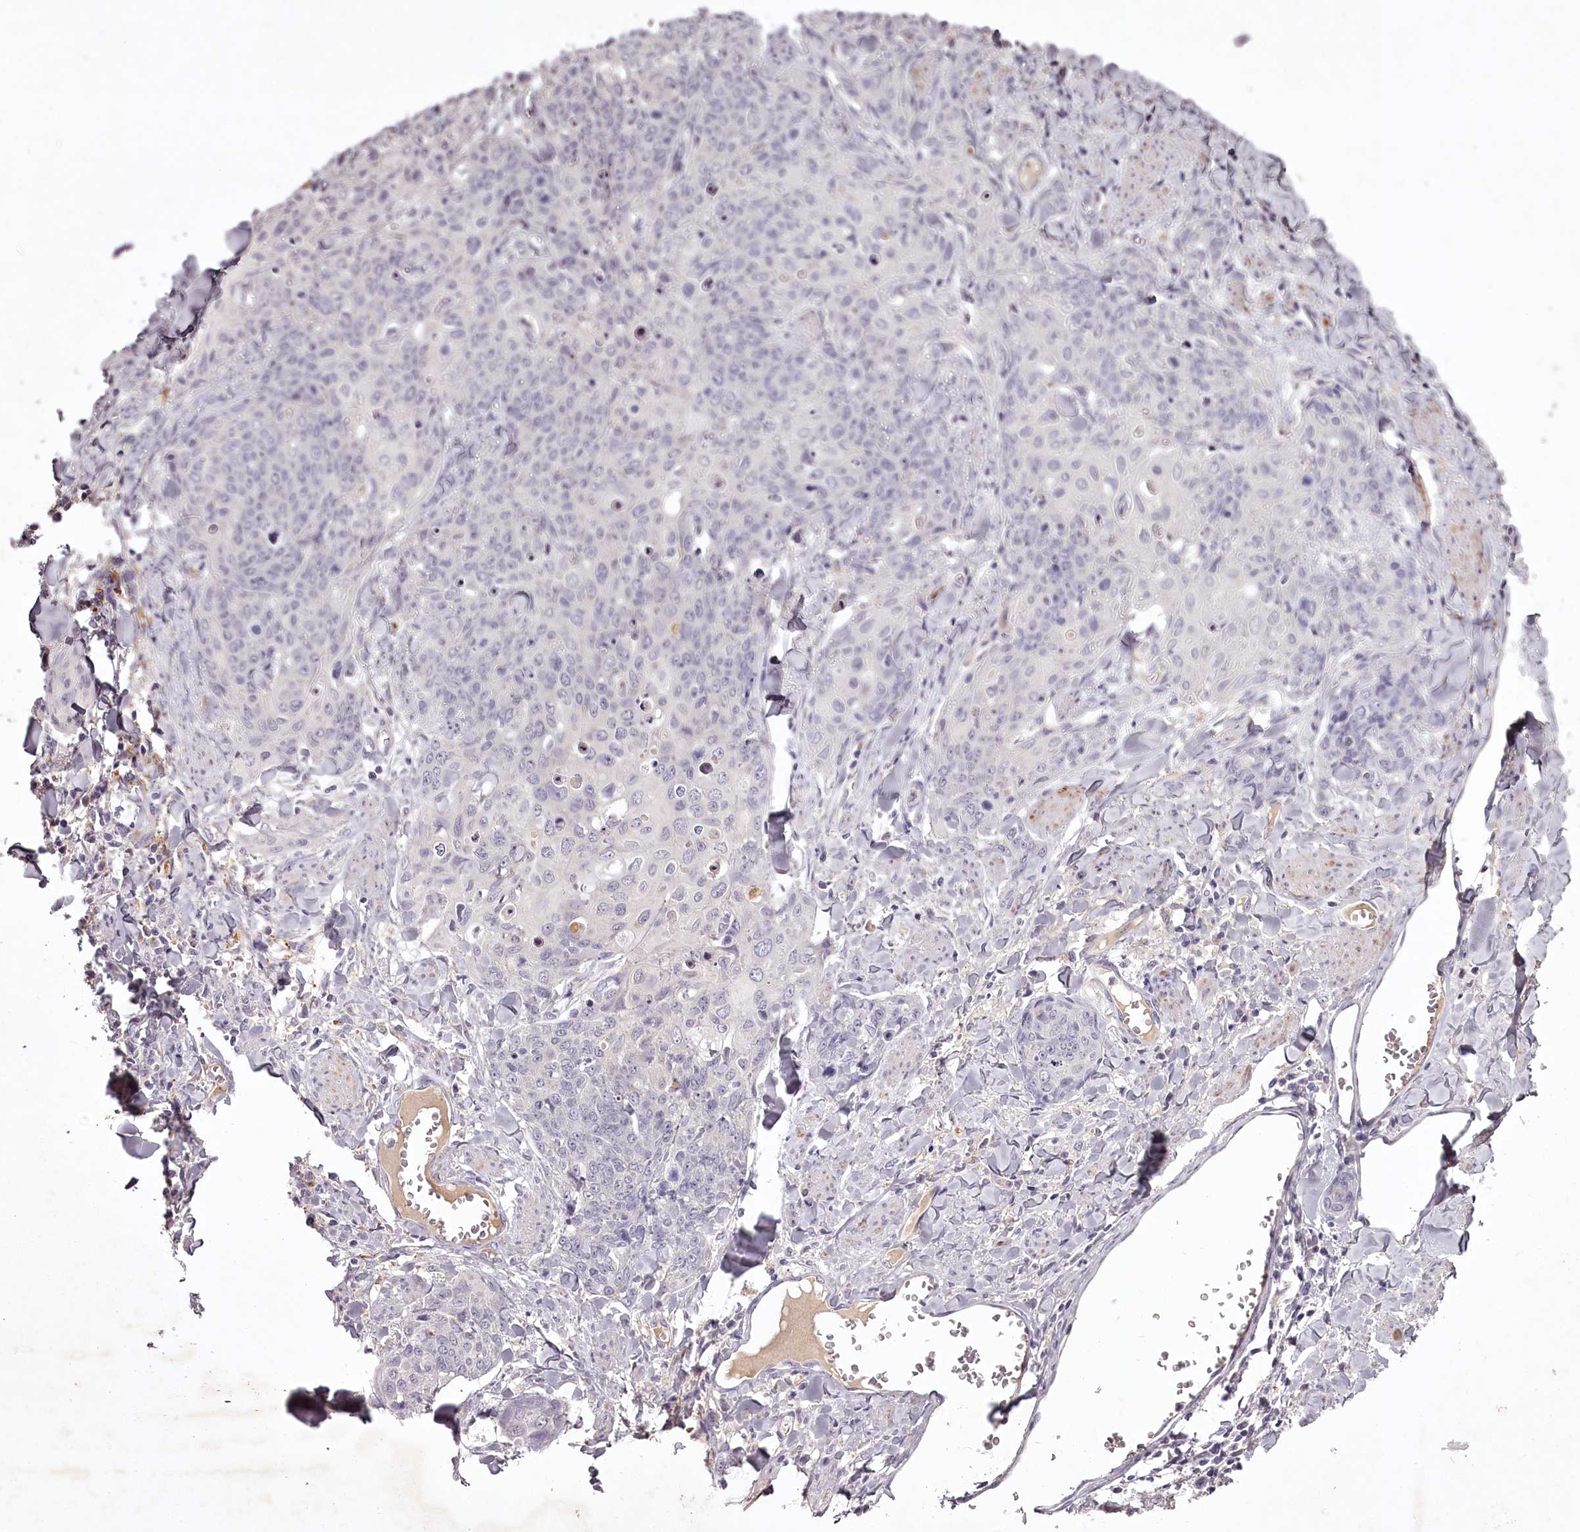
{"staining": {"intensity": "negative", "quantity": "none", "location": "none"}, "tissue": "skin cancer", "cell_type": "Tumor cells", "image_type": "cancer", "snomed": [{"axis": "morphology", "description": "Squamous cell carcinoma, NOS"}, {"axis": "topography", "description": "Skin"}, {"axis": "topography", "description": "Vulva"}], "caption": "DAB immunohistochemical staining of skin cancer demonstrates no significant expression in tumor cells.", "gene": "RBMXL2", "patient": {"sex": "female", "age": 85}}